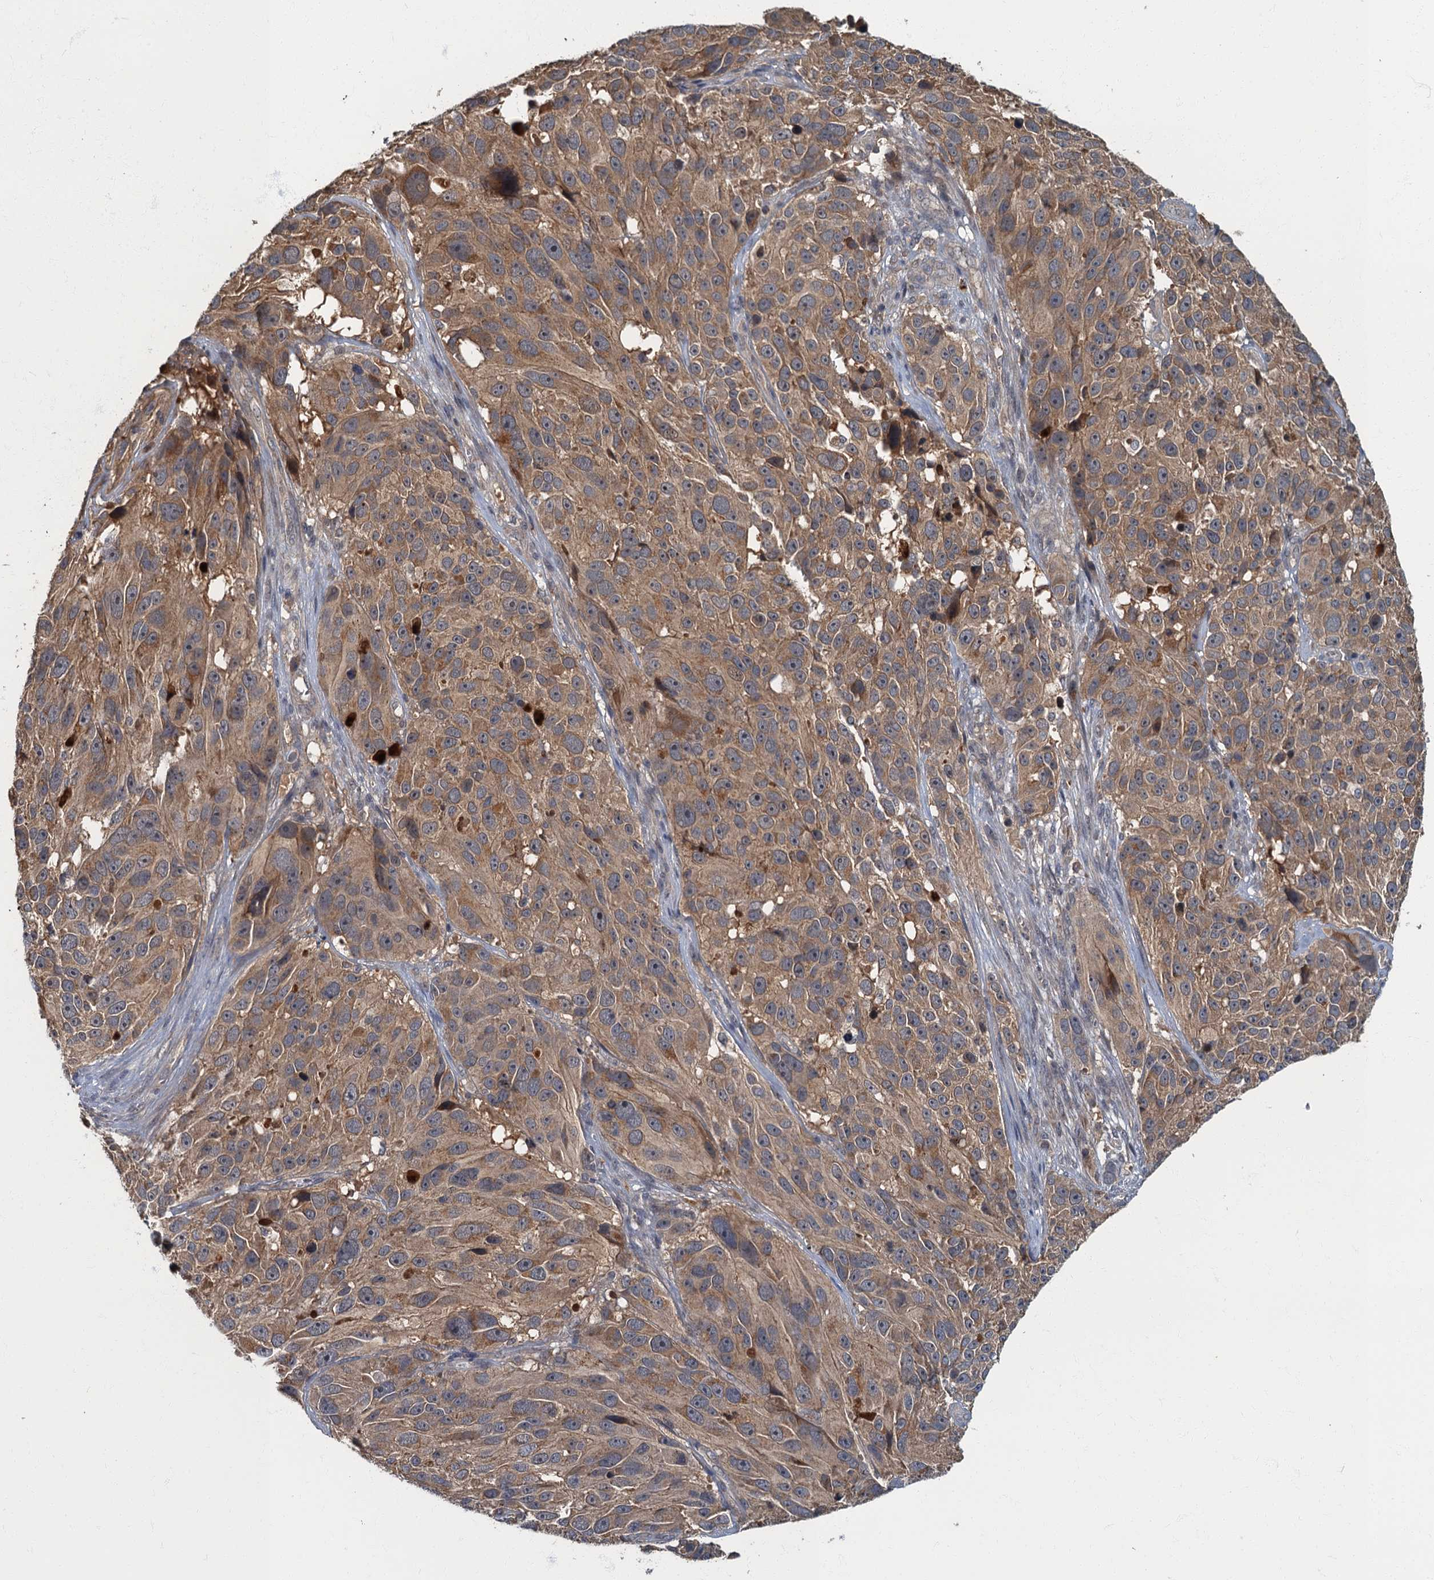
{"staining": {"intensity": "moderate", "quantity": ">75%", "location": "cytoplasmic/membranous"}, "tissue": "melanoma", "cell_type": "Tumor cells", "image_type": "cancer", "snomed": [{"axis": "morphology", "description": "Malignant melanoma, NOS"}, {"axis": "topography", "description": "Skin"}], "caption": "Tumor cells display medium levels of moderate cytoplasmic/membranous positivity in about >75% of cells in malignant melanoma. (DAB = brown stain, brightfield microscopy at high magnification).", "gene": "WDCP", "patient": {"sex": "male", "age": 84}}